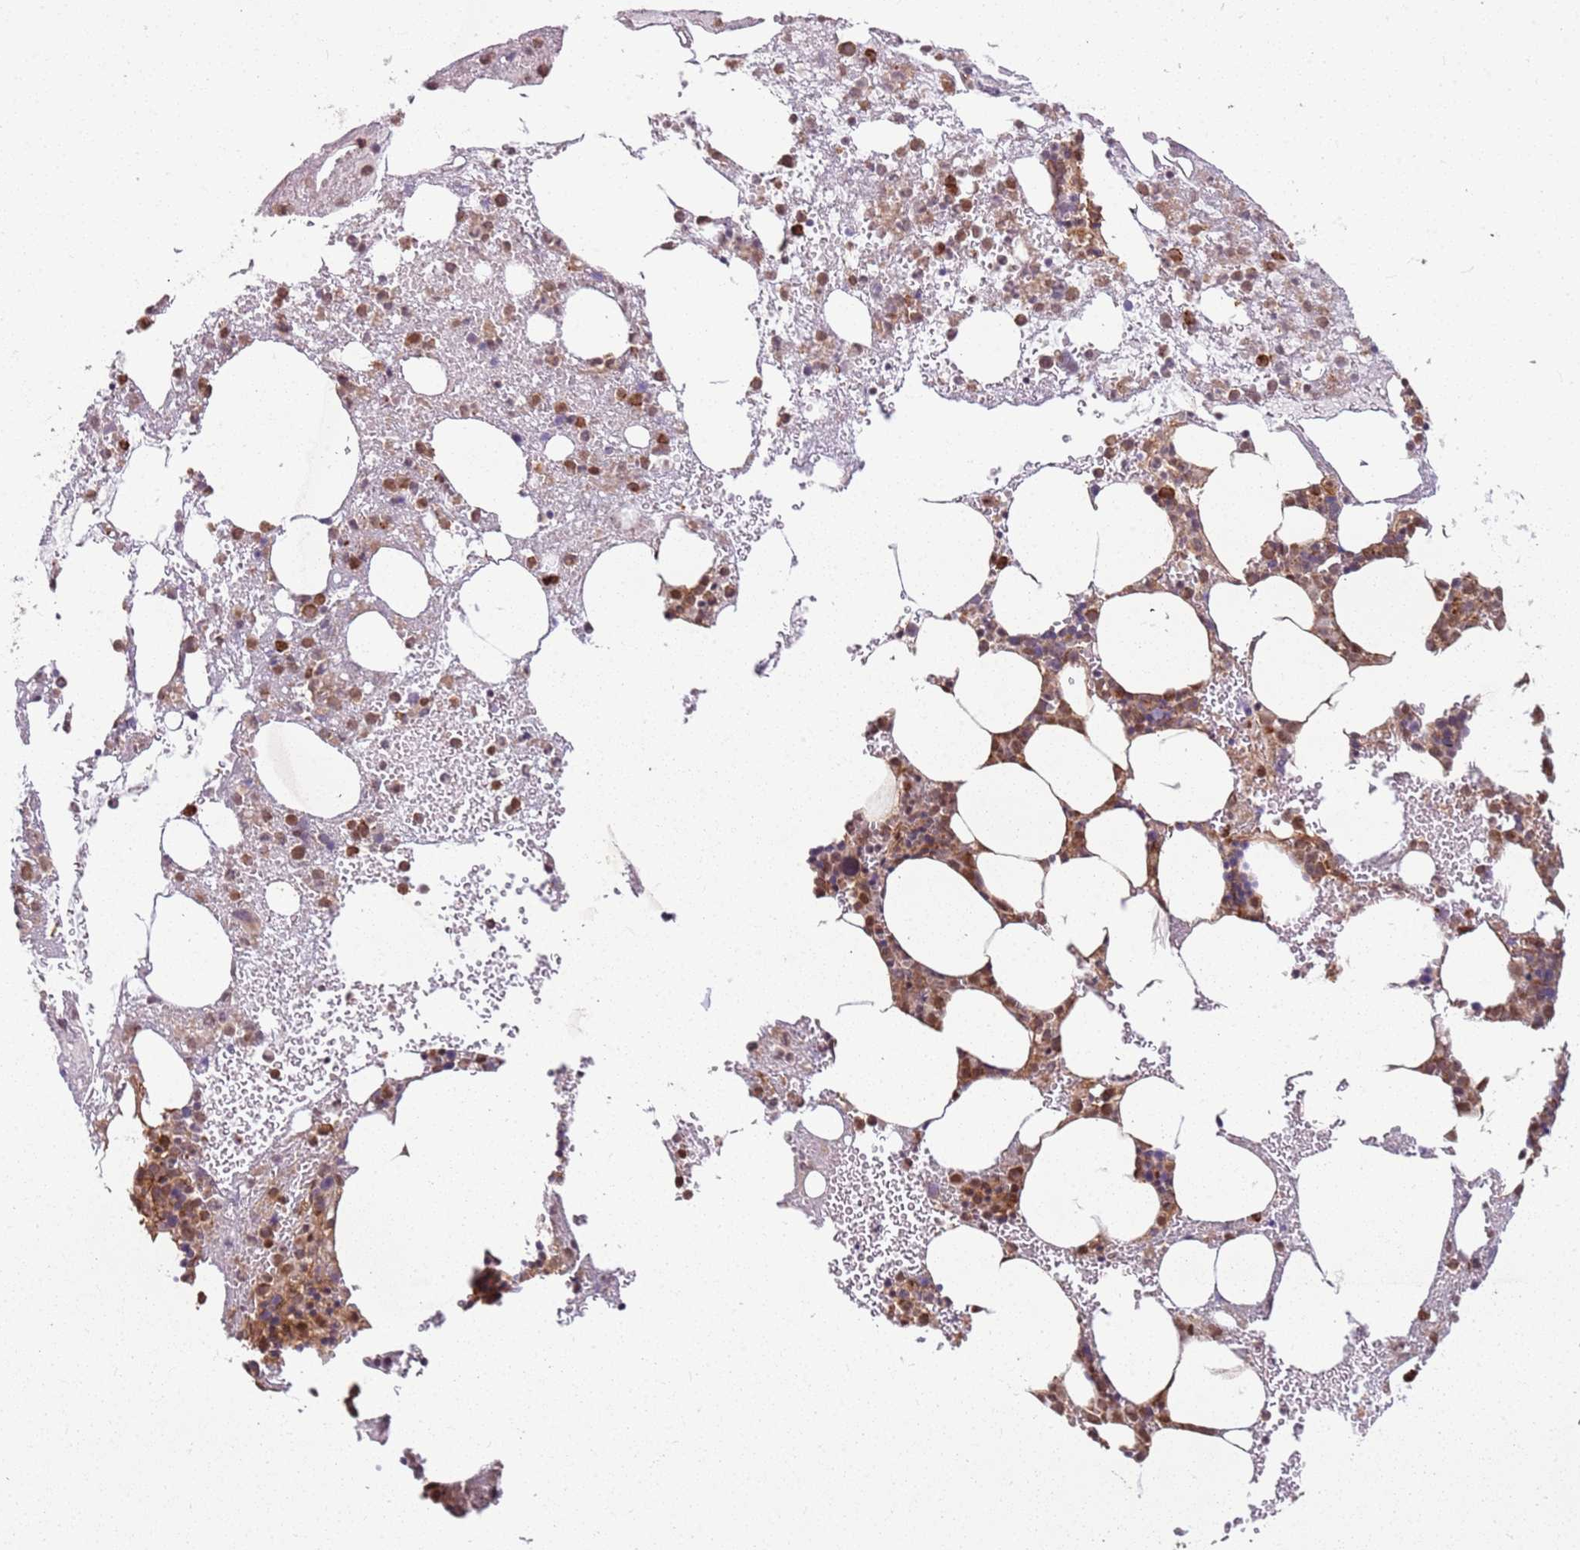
{"staining": {"intensity": "moderate", "quantity": "25%-75%", "location": "cytoplasmic/membranous,nuclear"}, "tissue": "bone marrow", "cell_type": "Hematopoietic cells", "image_type": "normal", "snomed": [{"axis": "morphology", "description": "Normal tissue, NOS"}, {"axis": "topography", "description": "Bone marrow"}], "caption": "The photomicrograph reveals staining of unremarkable bone marrow, revealing moderate cytoplasmic/membranous,nuclear protein positivity (brown color) within hematopoietic cells.", "gene": "POLR3H", "patient": {"sex": "male", "age": 61}}